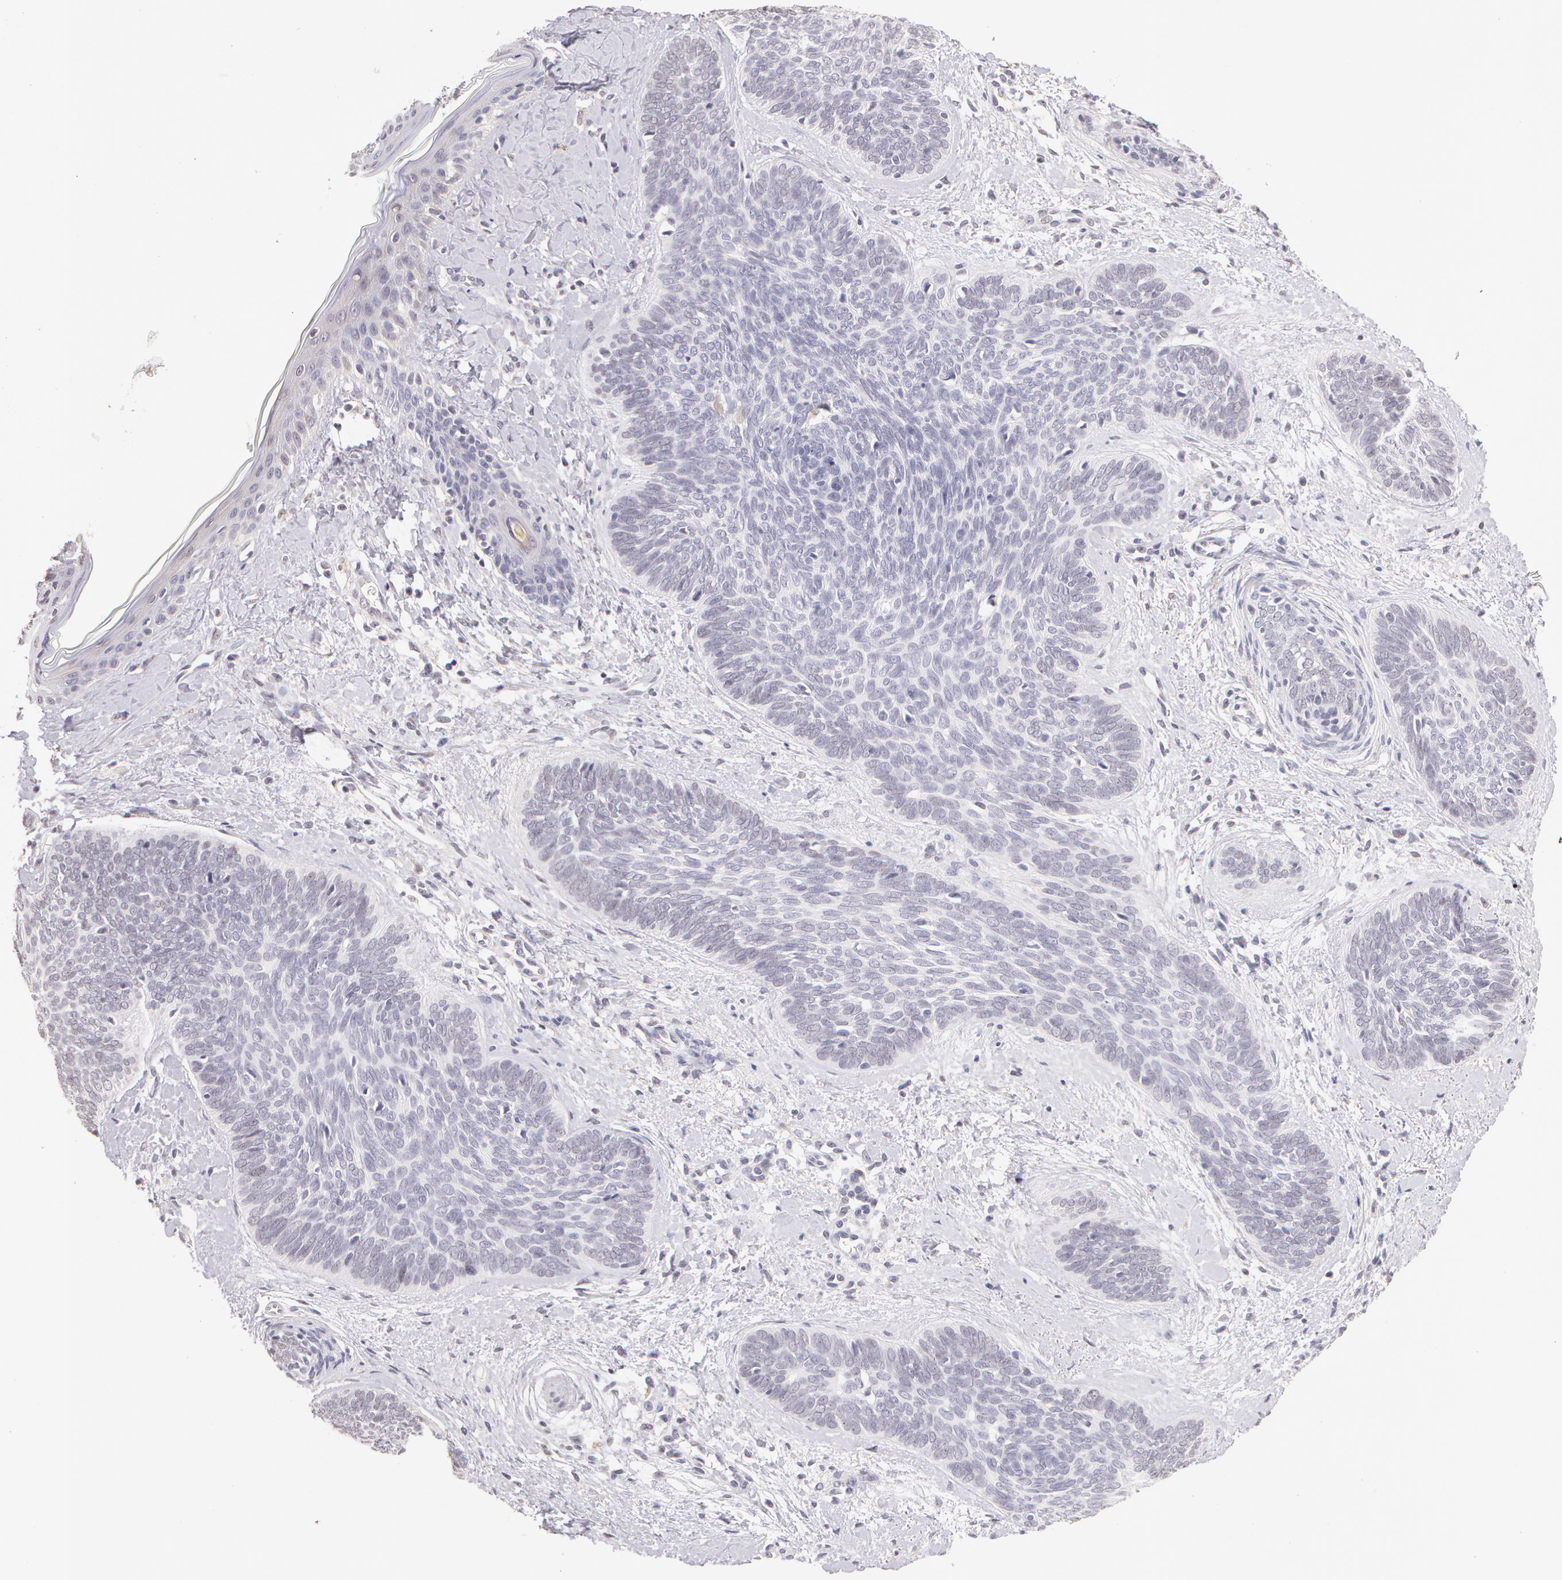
{"staining": {"intensity": "negative", "quantity": "none", "location": "none"}, "tissue": "skin cancer", "cell_type": "Tumor cells", "image_type": "cancer", "snomed": [{"axis": "morphology", "description": "Basal cell carcinoma"}, {"axis": "topography", "description": "Skin"}], "caption": "Immunohistochemistry of human skin cancer (basal cell carcinoma) displays no positivity in tumor cells. The staining was performed using DAB (3,3'-diaminobenzidine) to visualize the protein expression in brown, while the nuclei were stained in blue with hematoxylin (Magnification: 20x).", "gene": "ZNF597", "patient": {"sex": "female", "age": 81}}